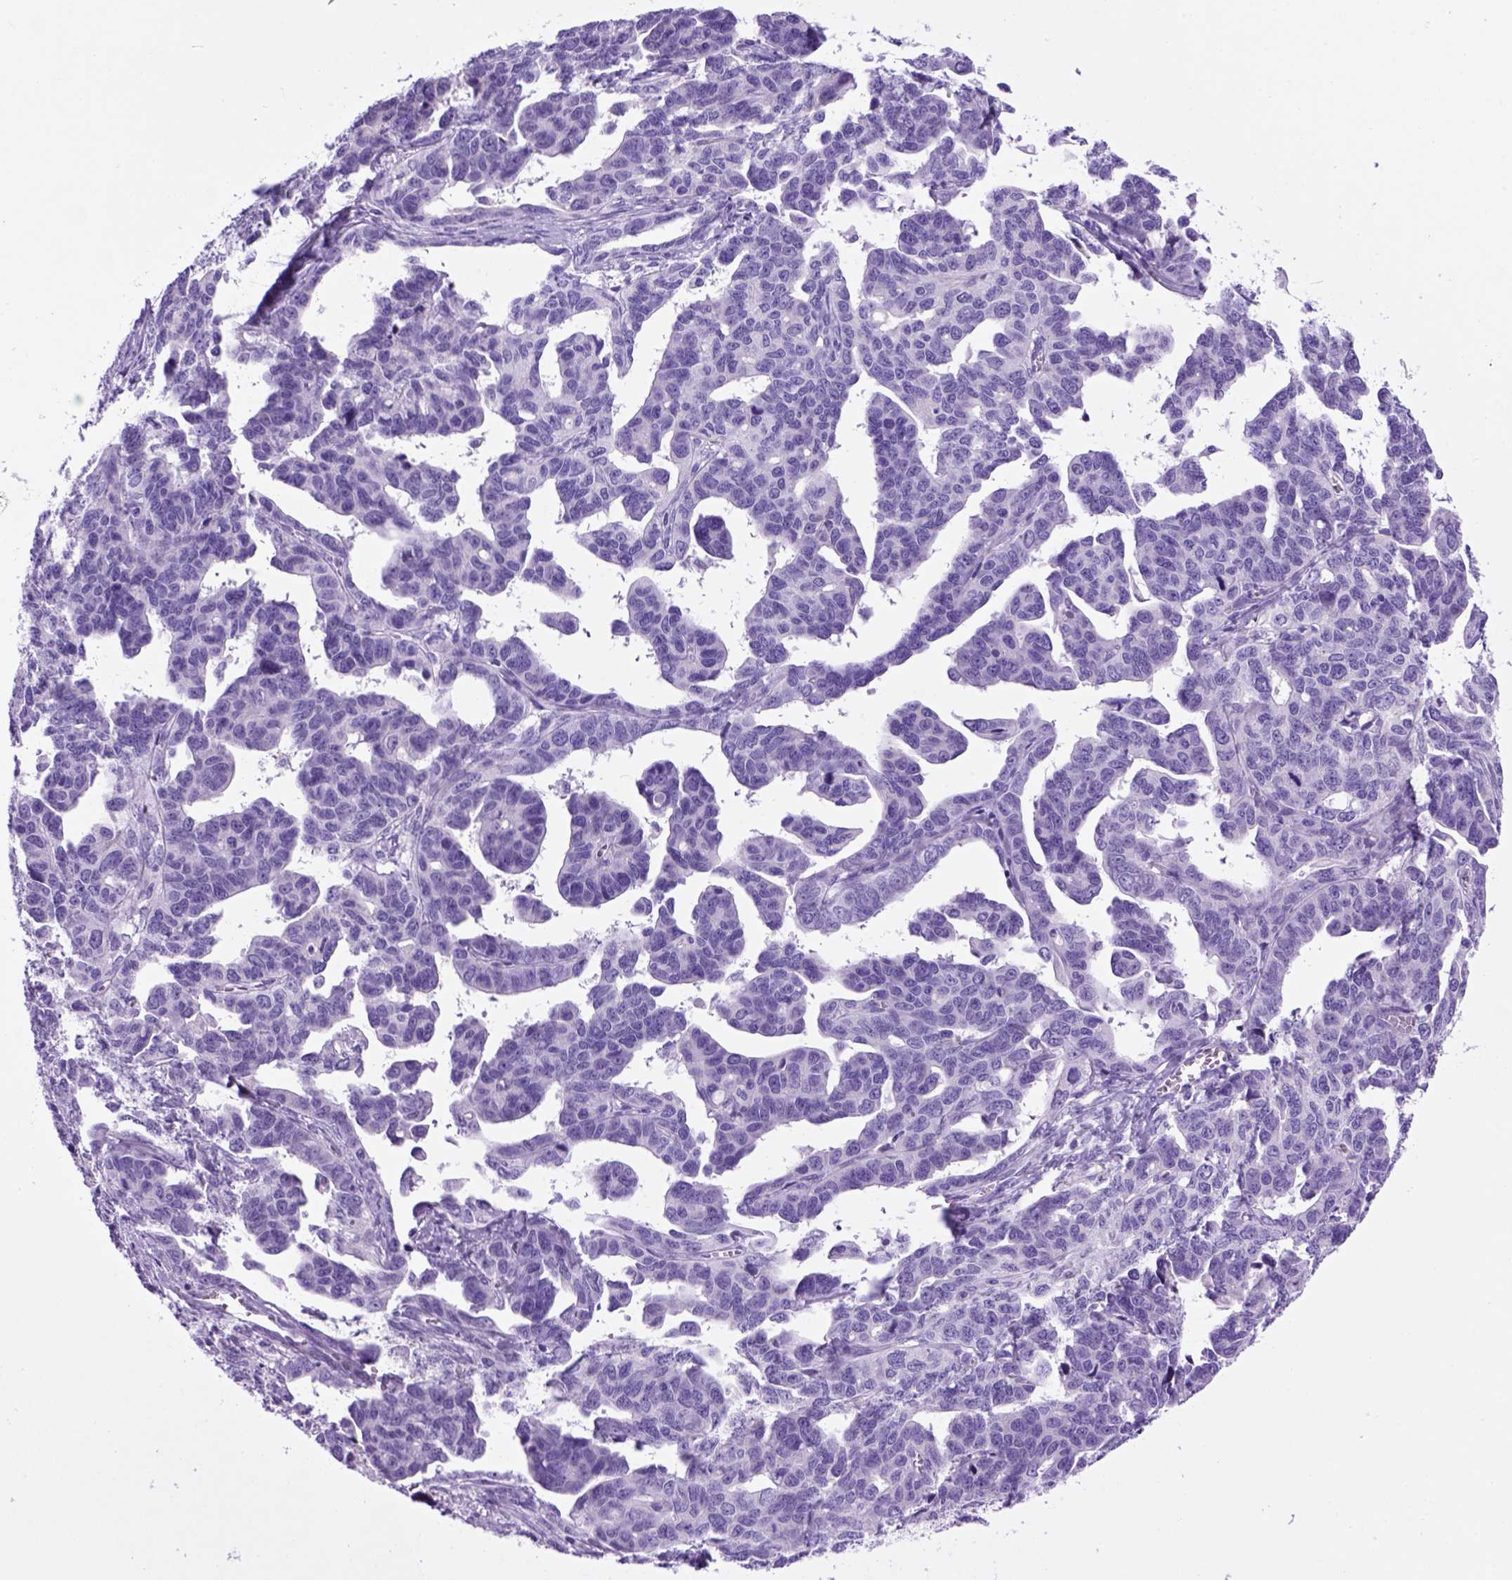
{"staining": {"intensity": "negative", "quantity": "none", "location": "none"}, "tissue": "ovarian cancer", "cell_type": "Tumor cells", "image_type": "cancer", "snomed": [{"axis": "morphology", "description": "Cystadenocarcinoma, serous, NOS"}, {"axis": "topography", "description": "Ovary"}], "caption": "Immunohistochemical staining of ovarian cancer shows no significant positivity in tumor cells. The staining is performed using DAB (3,3'-diaminobenzidine) brown chromogen with nuclei counter-stained in using hematoxylin.", "gene": "HHIPL2", "patient": {"sex": "female", "age": 69}}